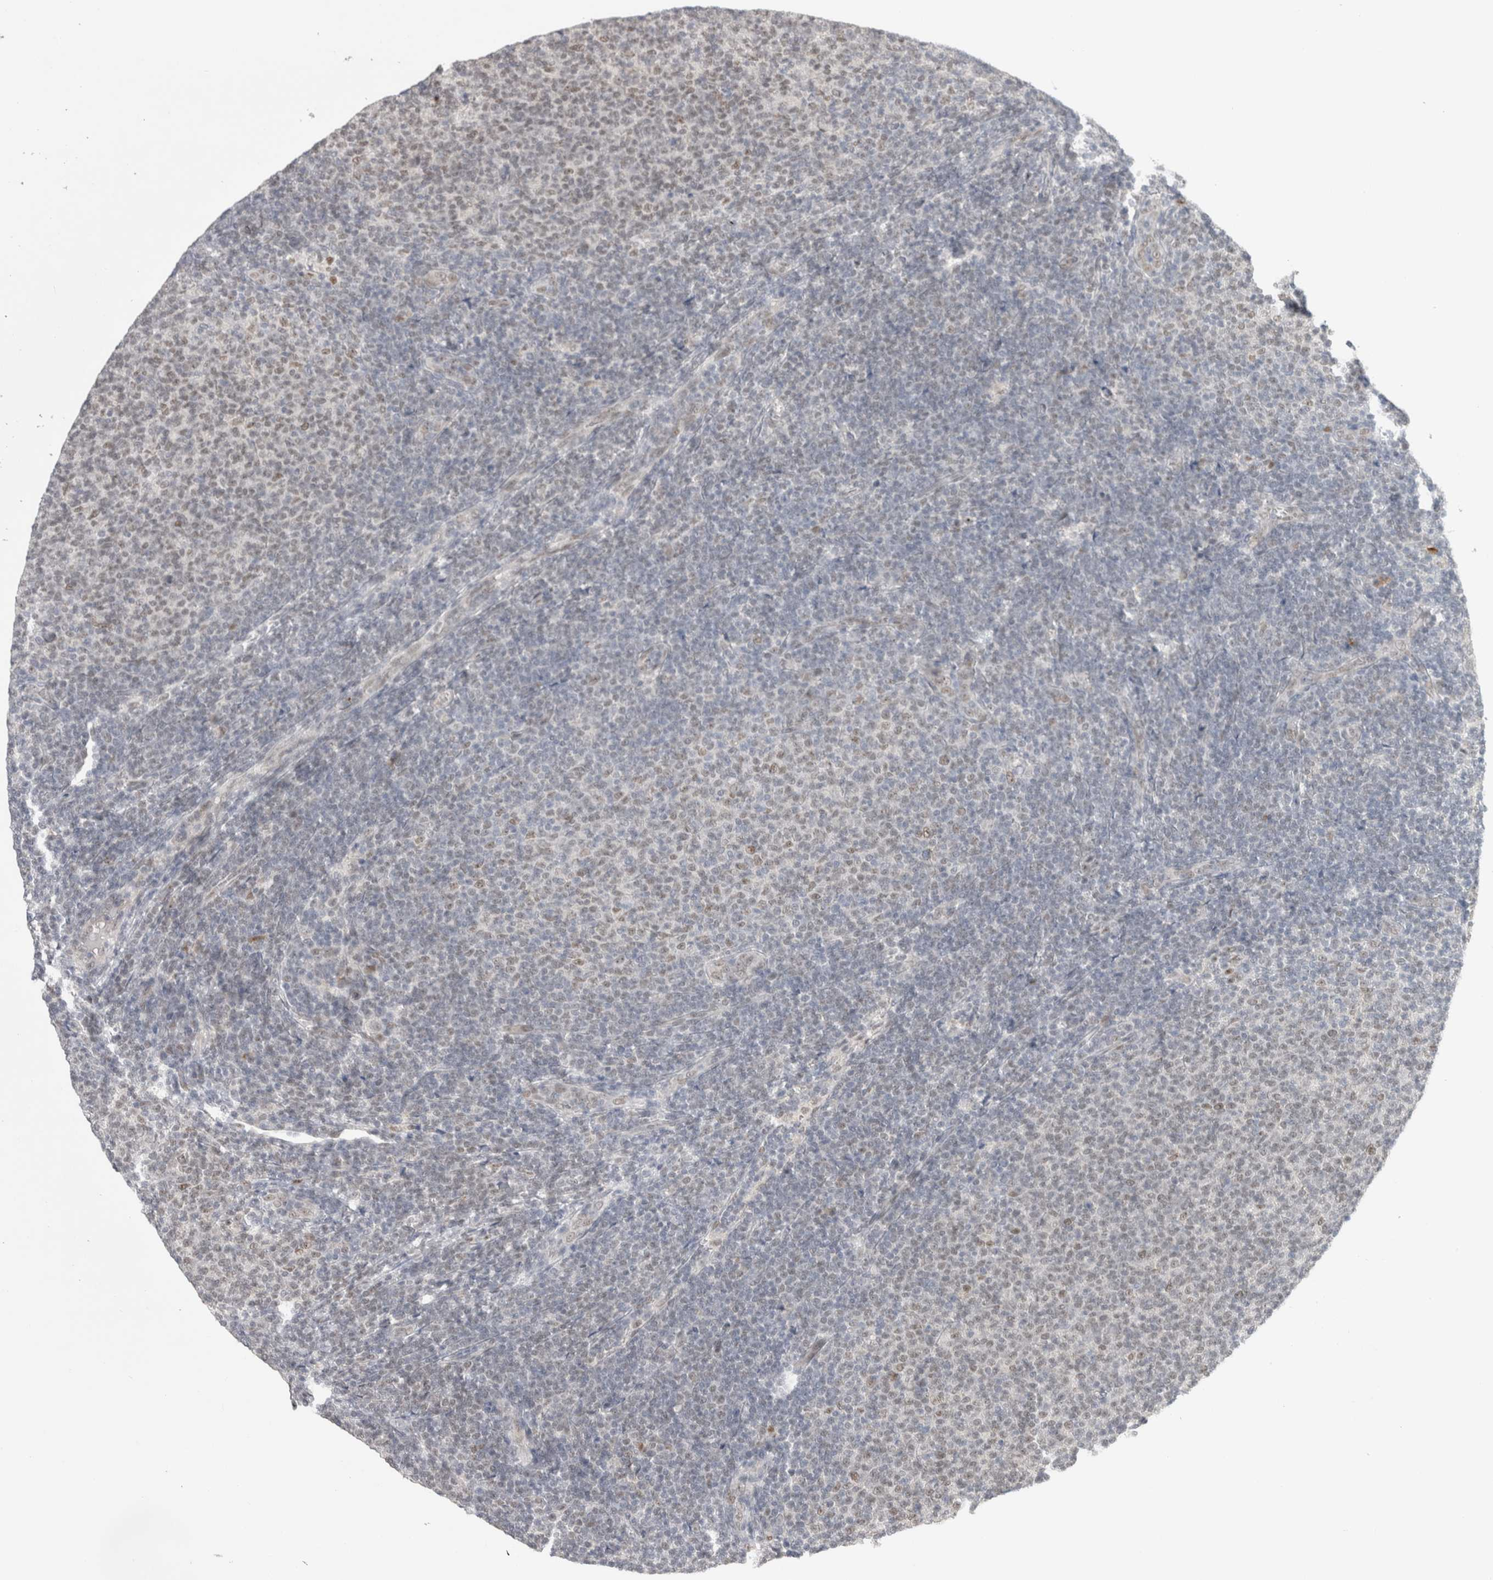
{"staining": {"intensity": "weak", "quantity": "25%-75%", "location": "nuclear"}, "tissue": "lymphoma", "cell_type": "Tumor cells", "image_type": "cancer", "snomed": [{"axis": "morphology", "description": "Malignant lymphoma, non-Hodgkin's type, Low grade"}, {"axis": "topography", "description": "Lymph node"}], "caption": "A micrograph of lymphoma stained for a protein displays weak nuclear brown staining in tumor cells.", "gene": "RECQL4", "patient": {"sex": "male", "age": 66}}